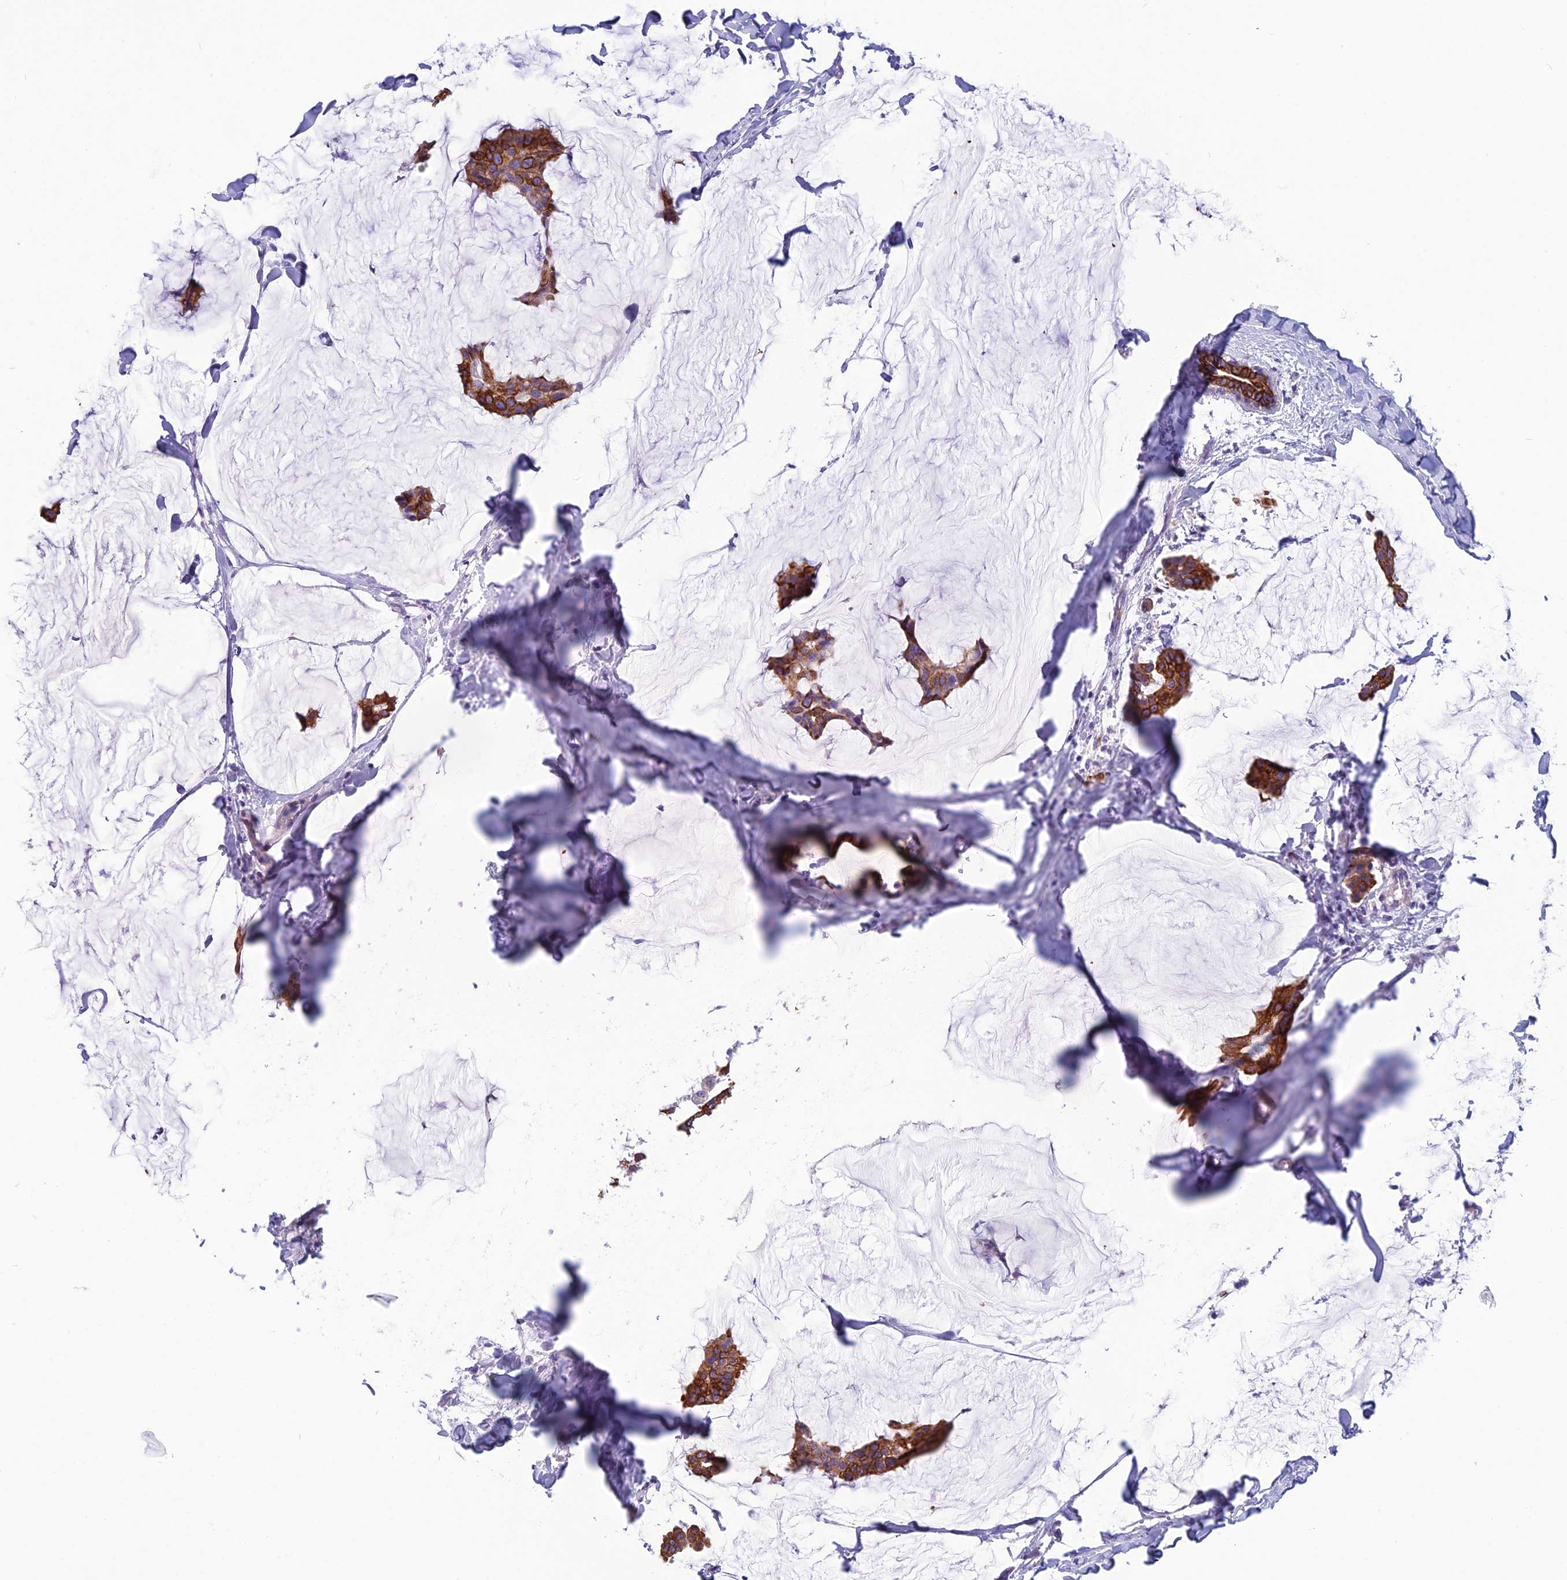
{"staining": {"intensity": "moderate", "quantity": ">75%", "location": "cytoplasmic/membranous"}, "tissue": "breast cancer", "cell_type": "Tumor cells", "image_type": "cancer", "snomed": [{"axis": "morphology", "description": "Duct carcinoma"}, {"axis": "topography", "description": "Breast"}], "caption": "This micrograph demonstrates IHC staining of human infiltrating ductal carcinoma (breast), with medium moderate cytoplasmic/membranous expression in about >75% of tumor cells.", "gene": "RBM41", "patient": {"sex": "female", "age": 93}}